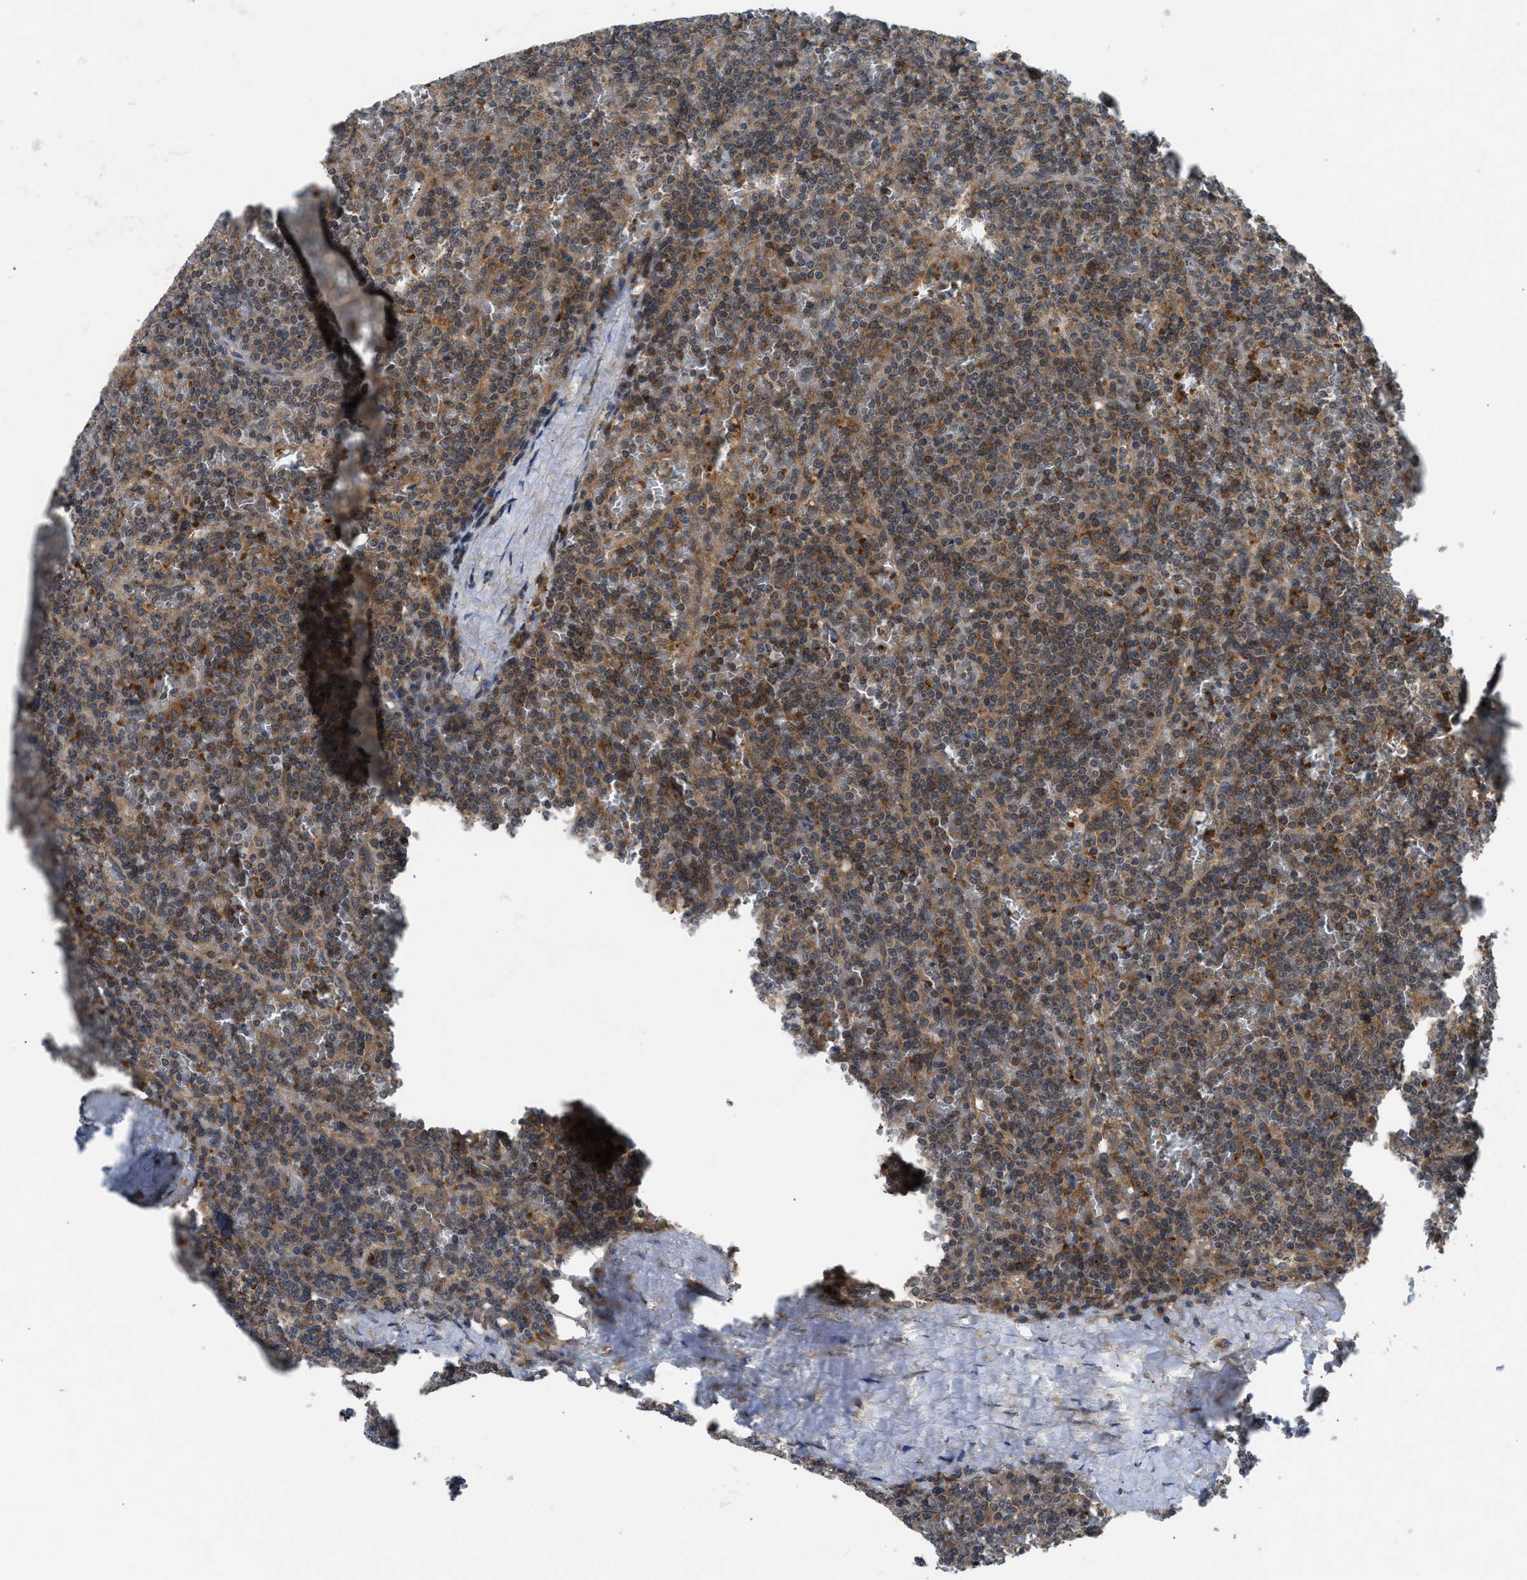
{"staining": {"intensity": "moderate", "quantity": ">75%", "location": "cytoplasmic/membranous"}, "tissue": "lymphoma", "cell_type": "Tumor cells", "image_type": "cancer", "snomed": [{"axis": "morphology", "description": "Malignant lymphoma, non-Hodgkin's type, Low grade"}, {"axis": "topography", "description": "Spleen"}], "caption": "A micrograph of lymphoma stained for a protein shows moderate cytoplasmic/membranous brown staining in tumor cells.", "gene": "PDE7A", "patient": {"sex": "female", "age": 19}}